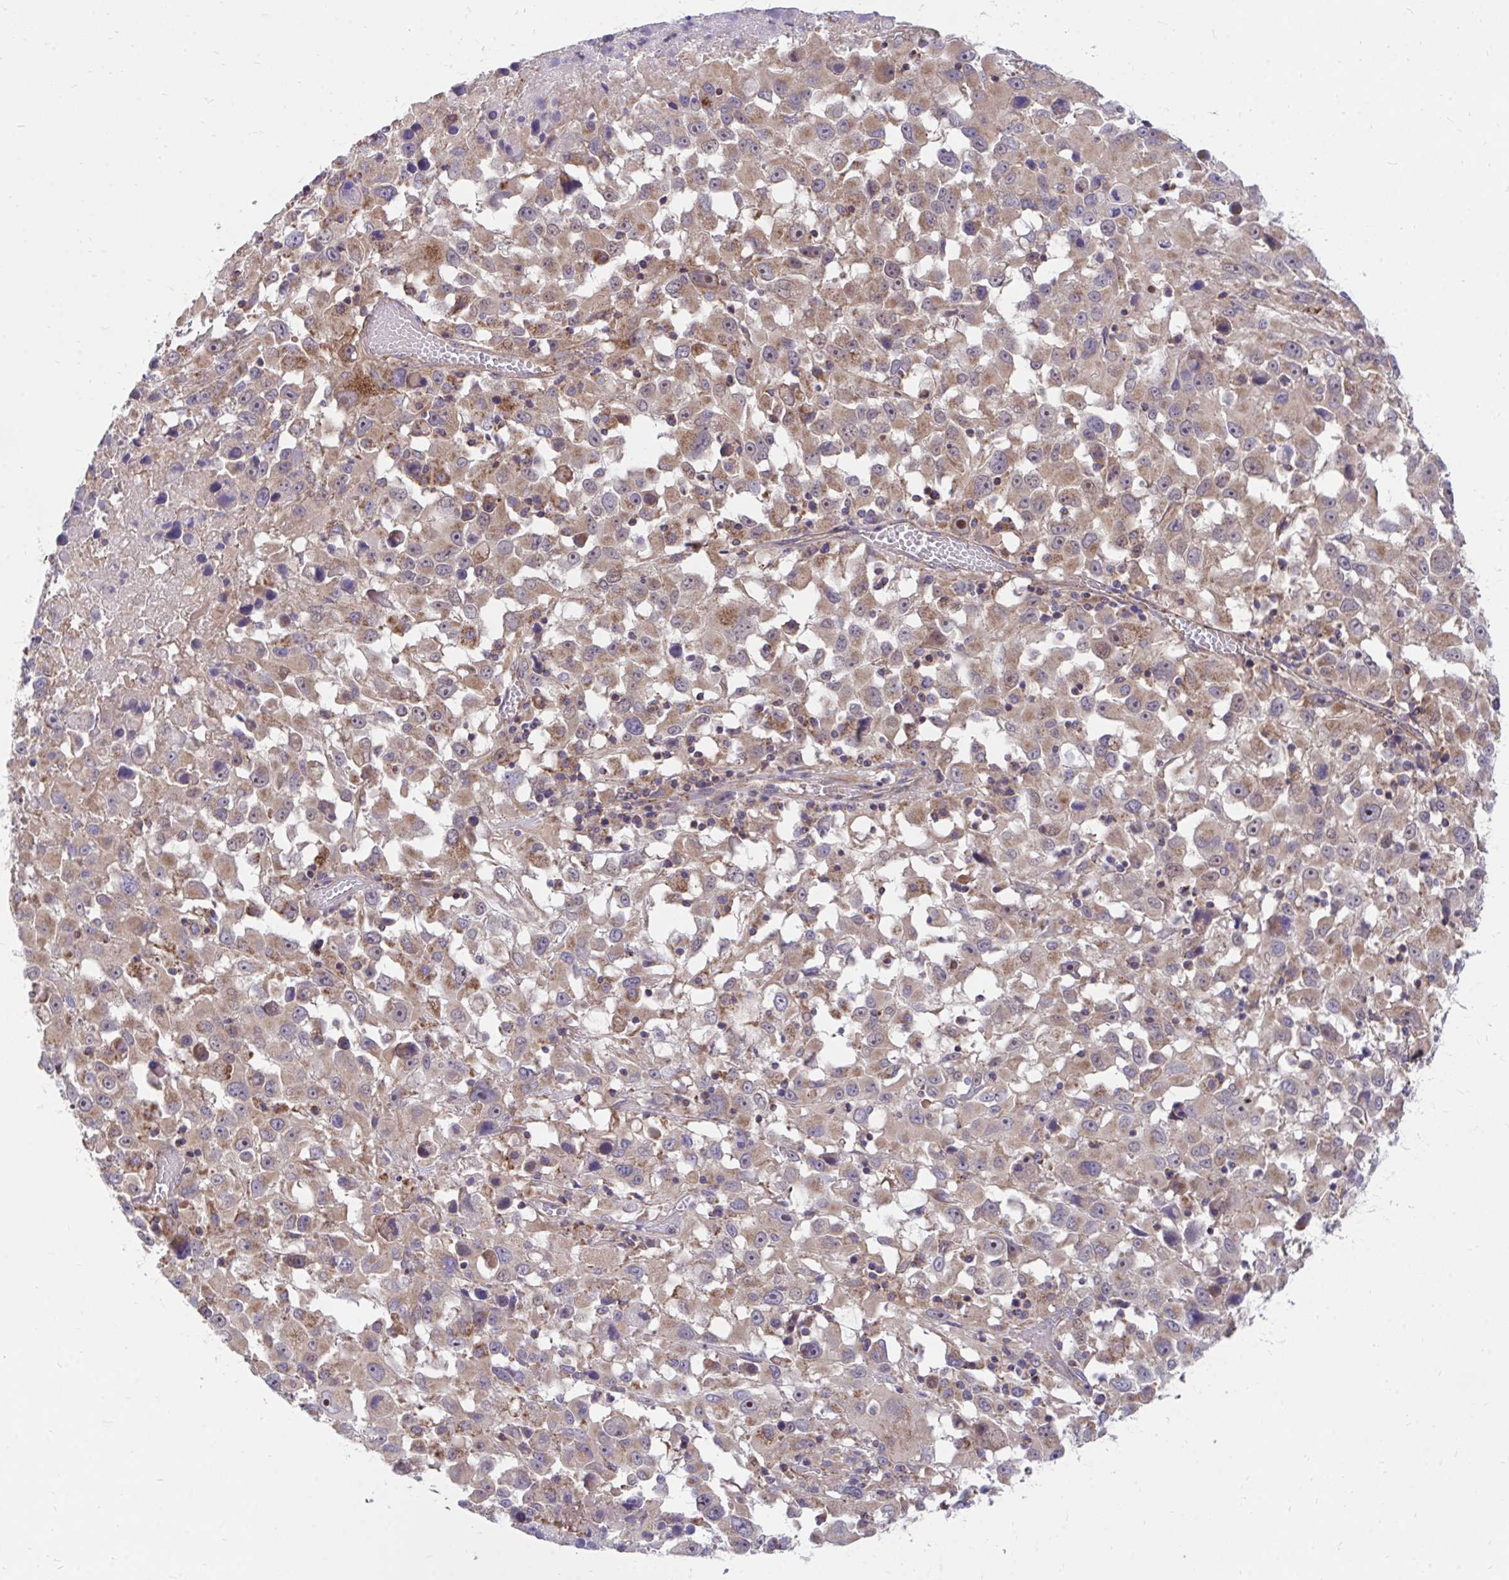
{"staining": {"intensity": "weak", "quantity": ">75%", "location": "cytoplasmic/membranous"}, "tissue": "melanoma", "cell_type": "Tumor cells", "image_type": "cancer", "snomed": [{"axis": "morphology", "description": "Malignant melanoma, Metastatic site"}, {"axis": "topography", "description": "Soft tissue"}], "caption": "High-power microscopy captured an immunohistochemistry photomicrograph of melanoma, revealing weak cytoplasmic/membranous positivity in about >75% of tumor cells.", "gene": "FHIP1B", "patient": {"sex": "male", "age": 50}}